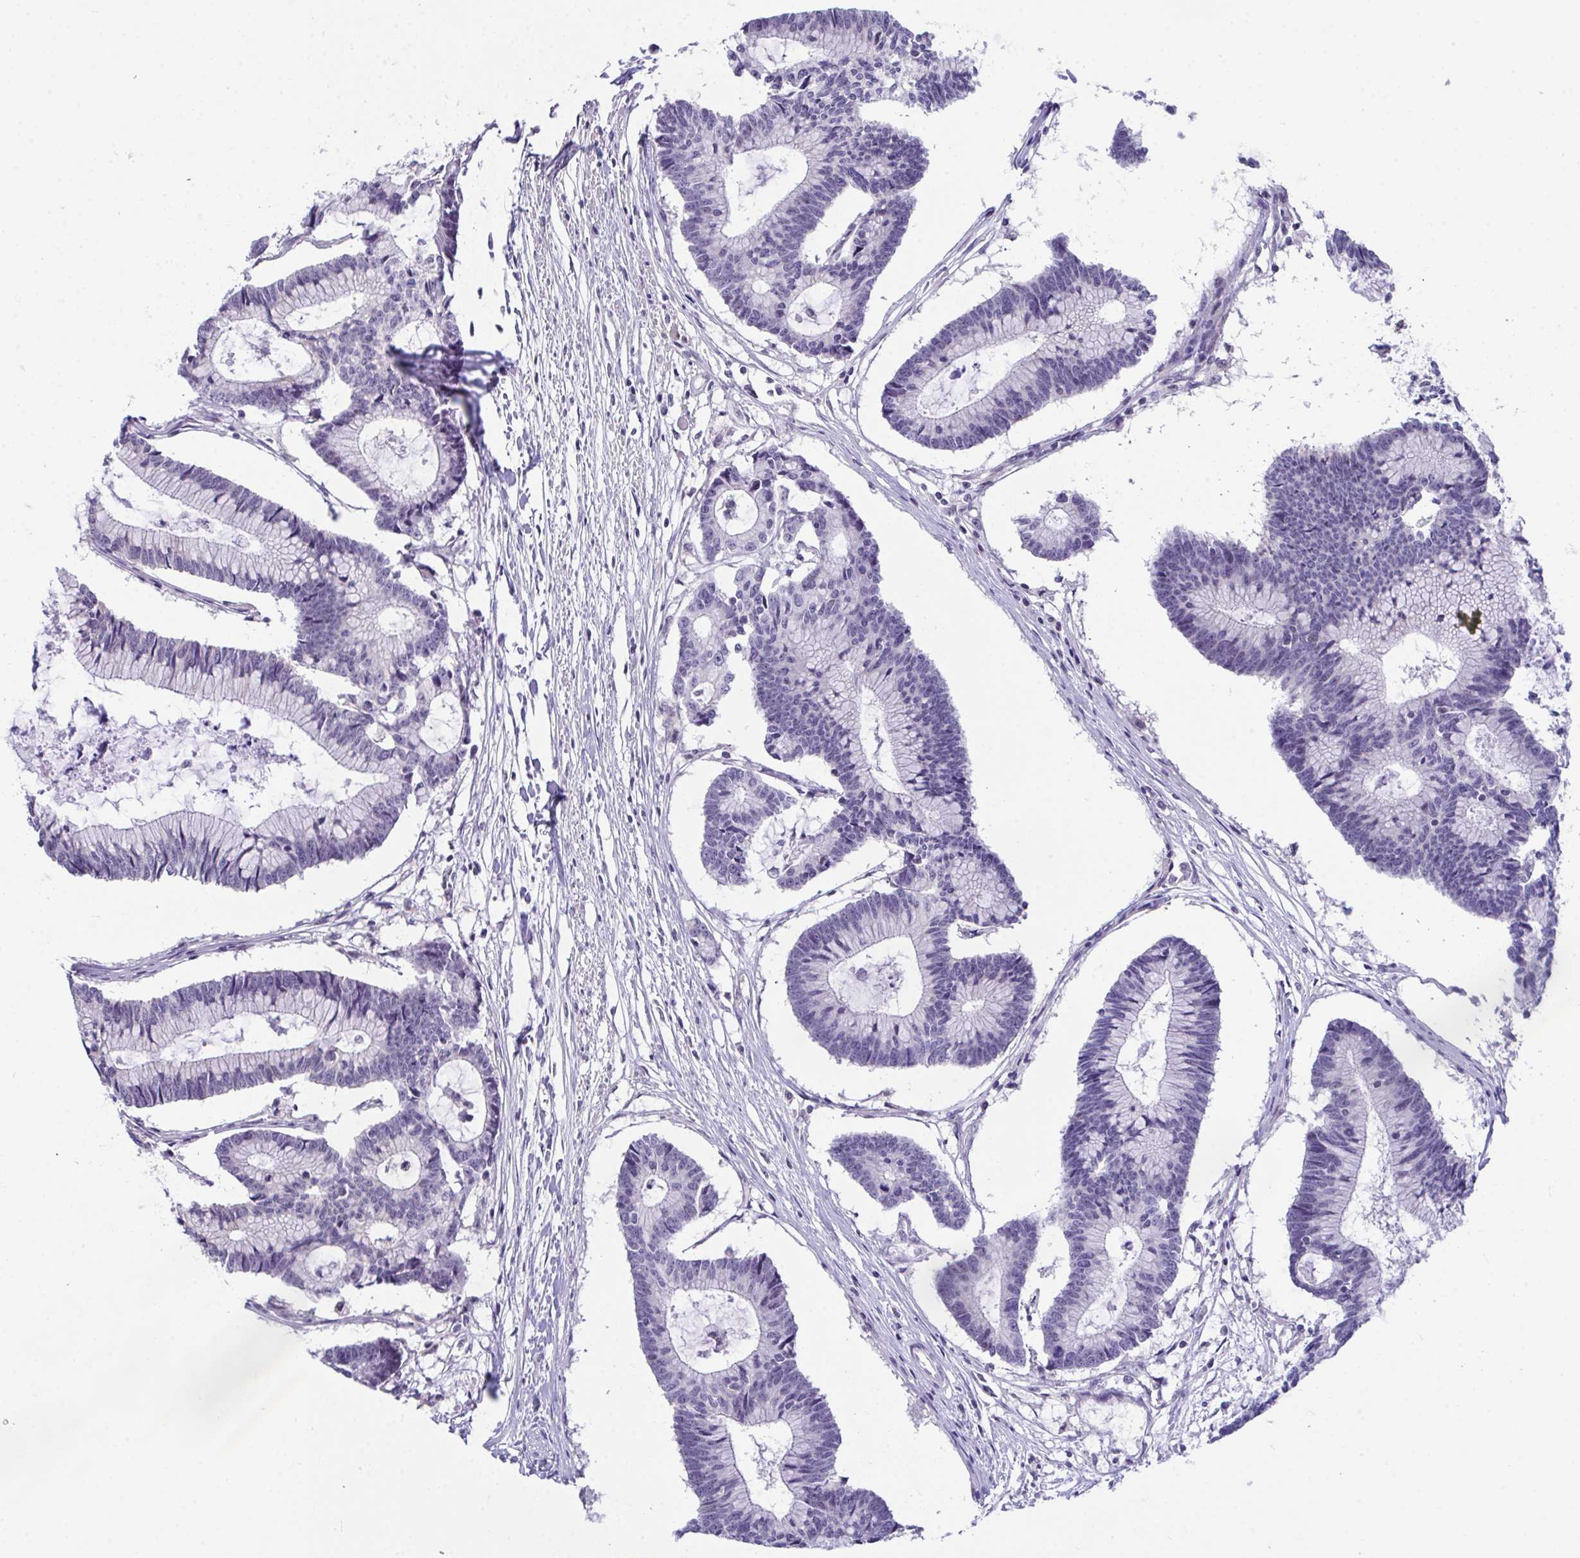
{"staining": {"intensity": "negative", "quantity": "none", "location": "none"}, "tissue": "colorectal cancer", "cell_type": "Tumor cells", "image_type": "cancer", "snomed": [{"axis": "morphology", "description": "Adenocarcinoma, NOS"}, {"axis": "topography", "description": "Colon"}], "caption": "An immunohistochemistry histopathology image of colorectal cancer is shown. There is no staining in tumor cells of colorectal cancer. The staining was performed using DAB (3,3'-diaminobenzidine) to visualize the protein expression in brown, while the nuclei were stained in blue with hematoxylin (Magnification: 20x).", "gene": "ATP6V0D2", "patient": {"sex": "female", "age": 78}}